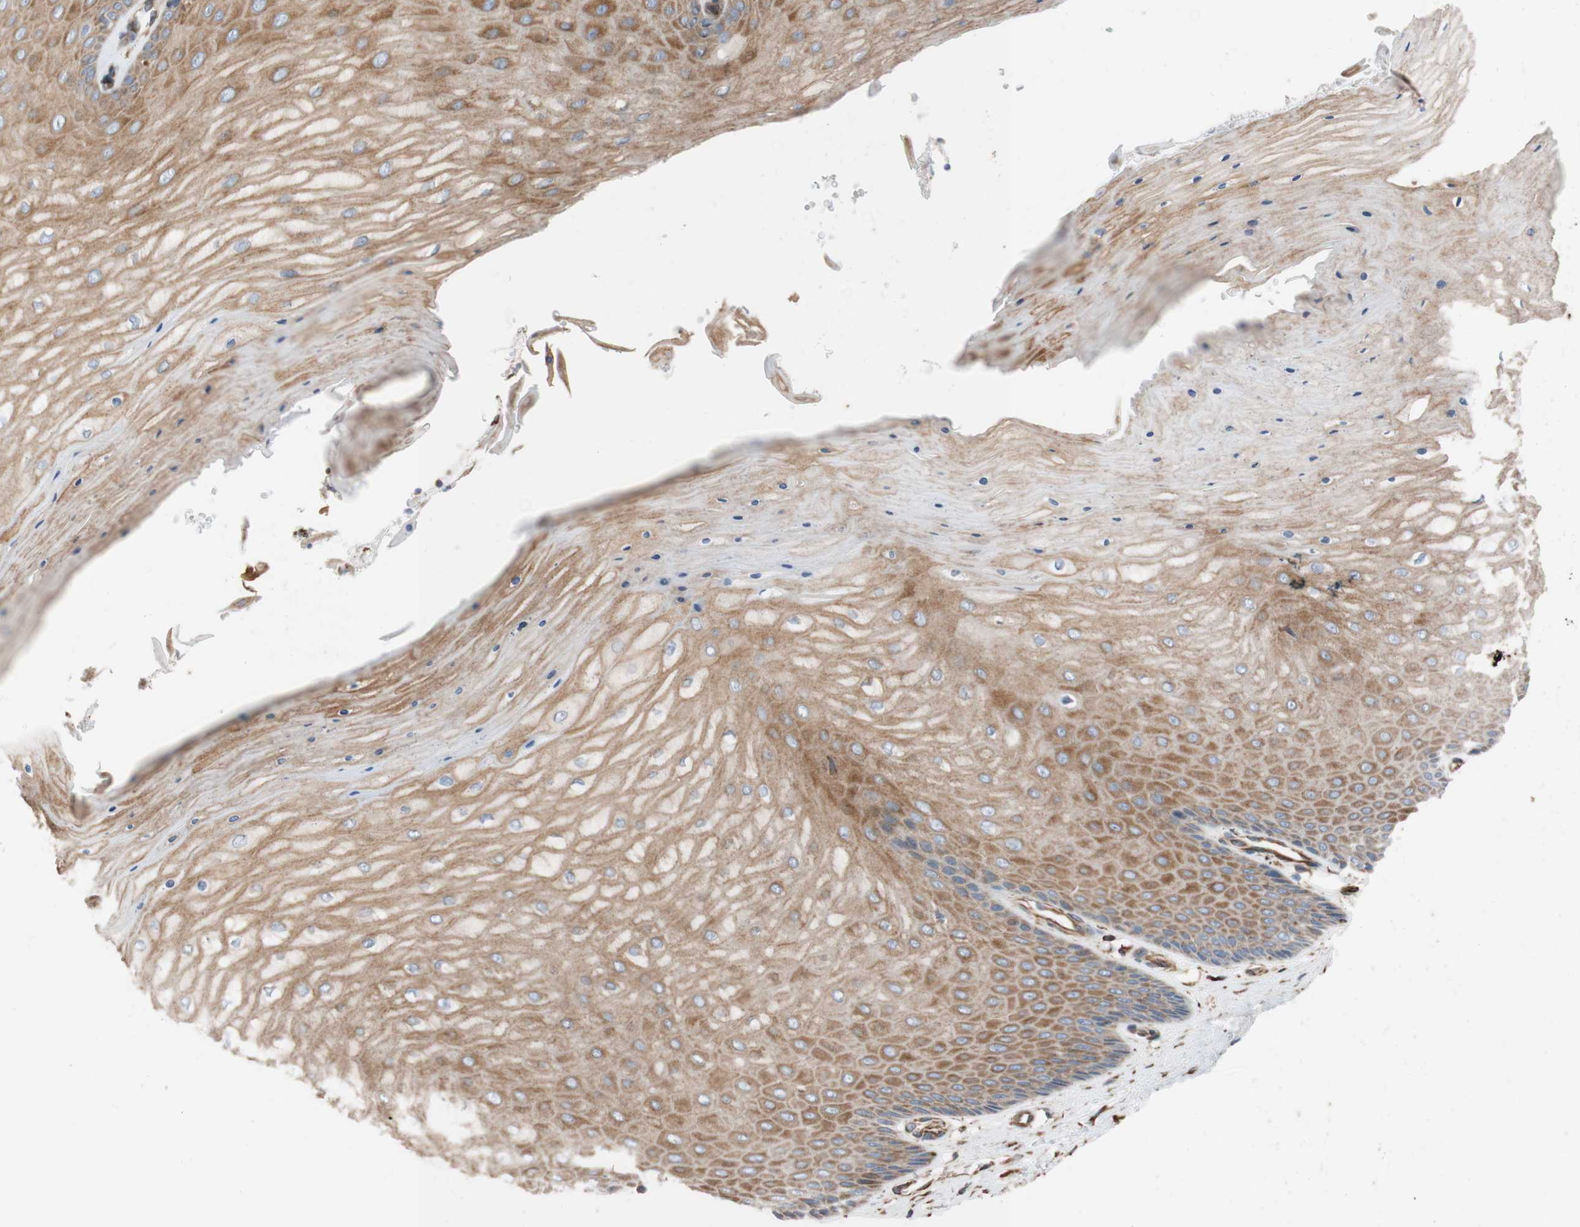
{"staining": {"intensity": "moderate", "quantity": ">75%", "location": "cytoplasmic/membranous"}, "tissue": "cervix", "cell_type": "Glandular cells", "image_type": "normal", "snomed": [{"axis": "morphology", "description": "Normal tissue, NOS"}, {"axis": "topography", "description": "Cervix"}], "caption": "Cervix stained with a brown dye demonstrates moderate cytoplasmic/membranous positive positivity in approximately >75% of glandular cells.", "gene": "C1orf43", "patient": {"sex": "female", "age": 55}}